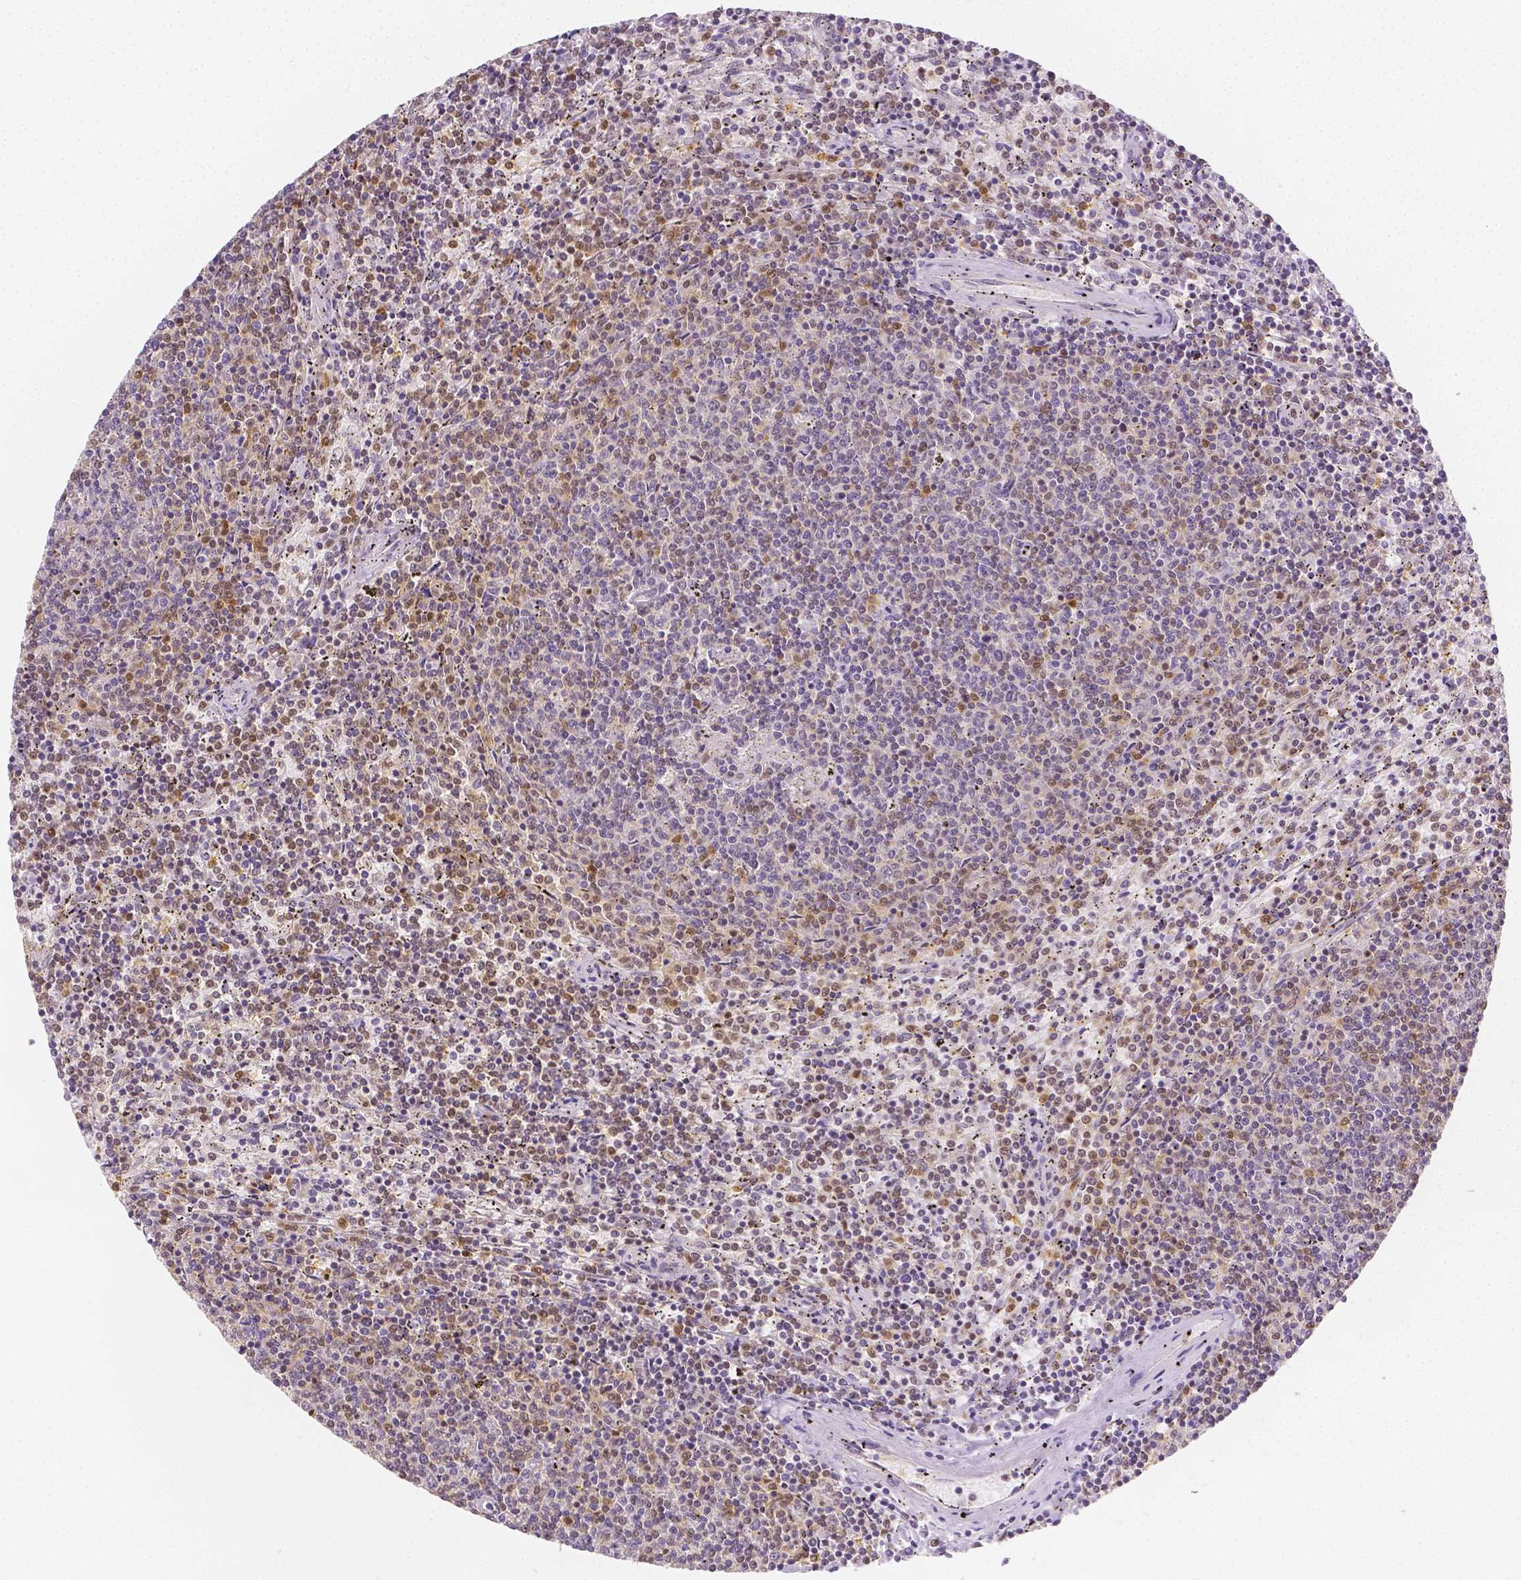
{"staining": {"intensity": "weak", "quantity": "25%-75%", "location": "nuclear"}, "tissue": "lymphoma", "cell_type": "Tumor cells", "image_type": "cancer", "snomed": [{"axis": "morphology", "description": "Malignant lymphoma, non-Hodgkin's type, Low grade"}, {"axis": "topography", "description": "Spleen"}], "caption": "There is low levels of weak nuclear staining in tumor cells of lymphoma, as demonstrated by immunohistochemical staining (brown color).", "gene": "SGTB", "patient": {"sex": "female", "age": 50}}